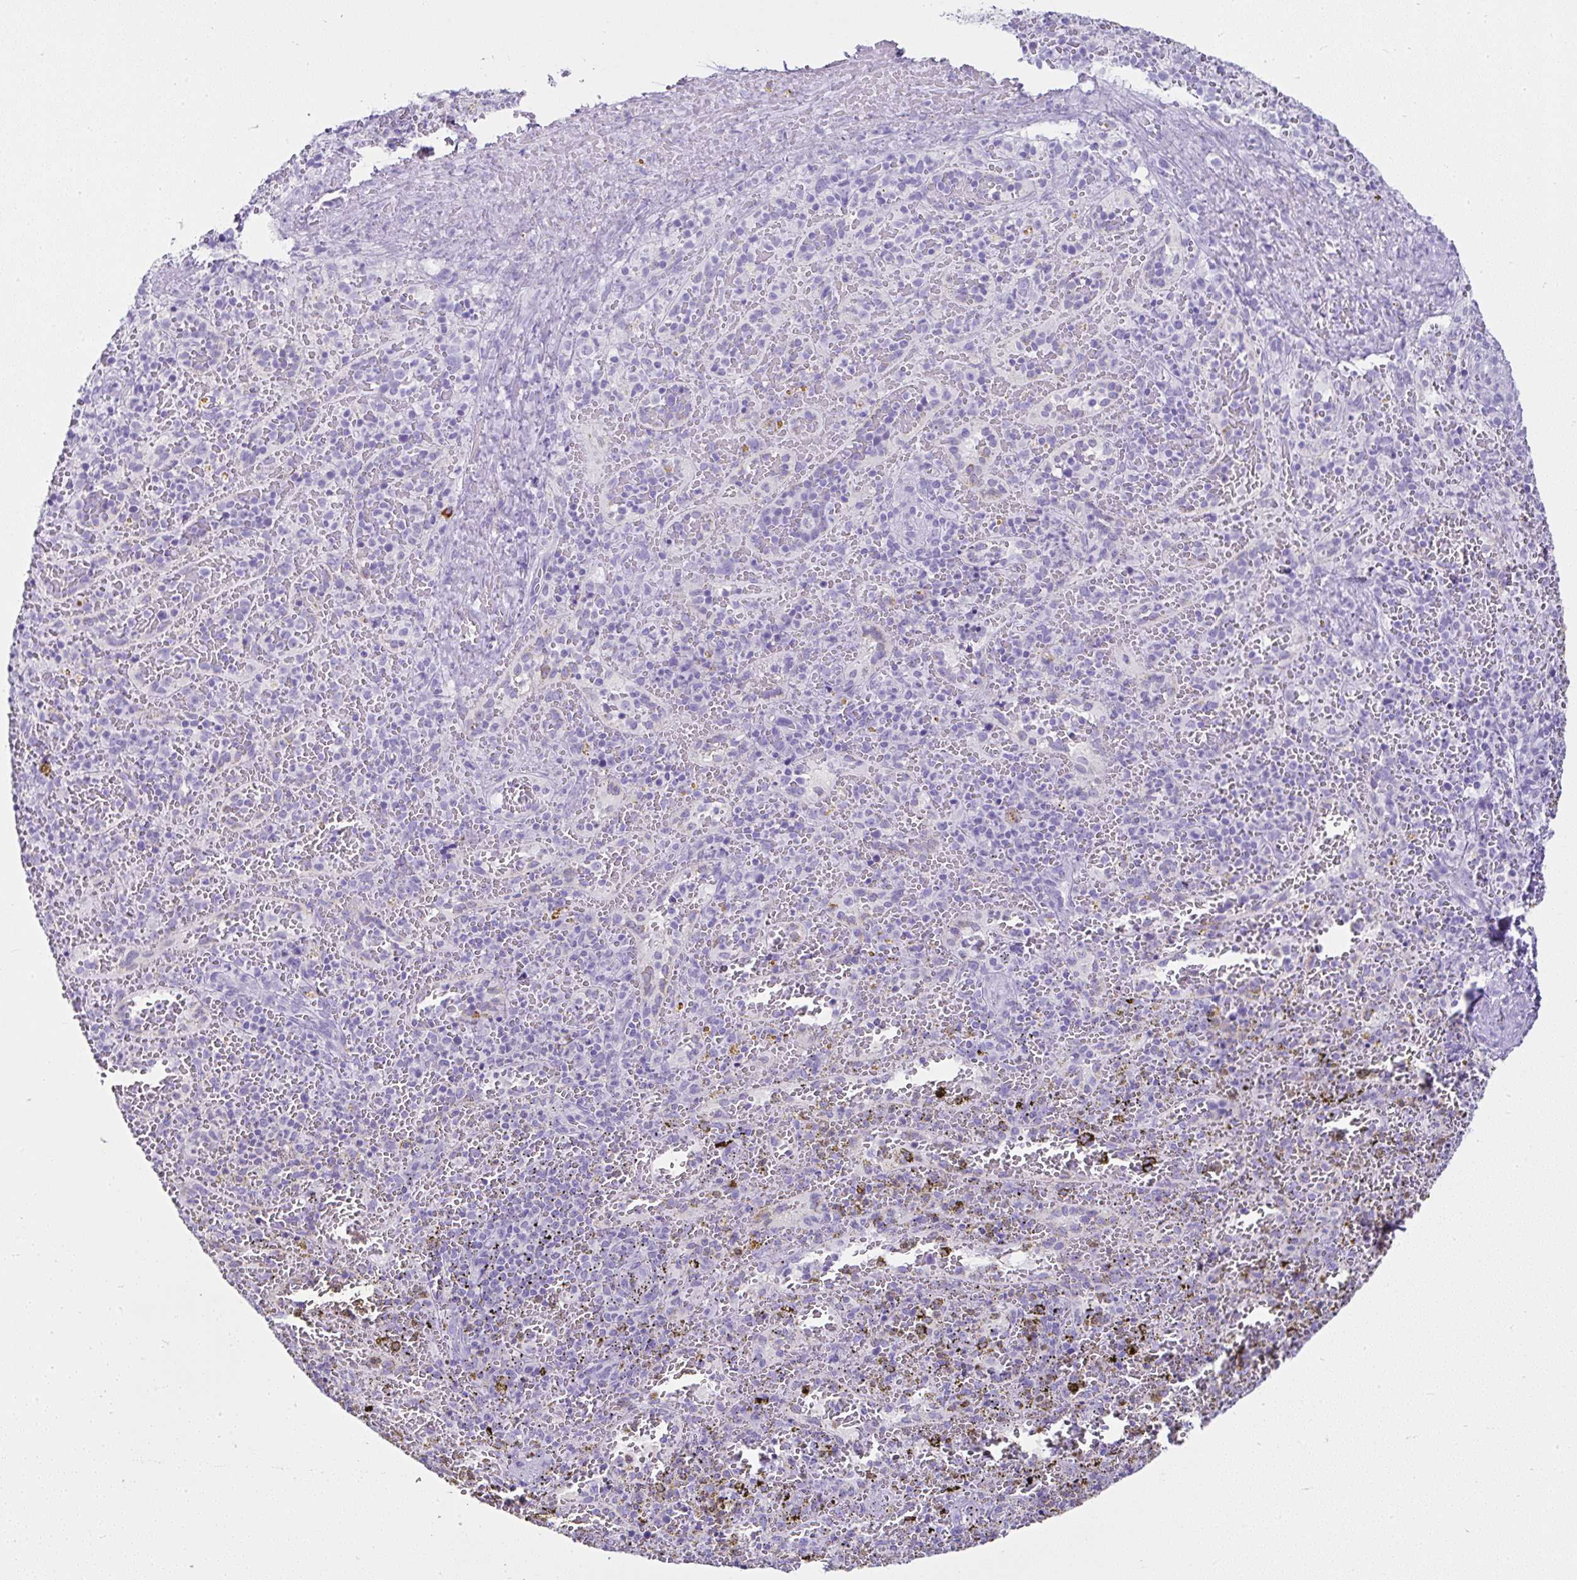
{"staining": {"intensity": "negative", "quantity": "none", "location": "none"}, "tissue": "spleen", "cell_type": "Cells in red pulp", "image_type": "normal", "snomed": [{"axis": "morphology", "description": "Normal tissue, NOS"}, {"axis": "topography", "description": "Spleen"}], "caption": "This is a histopathology image of immunohistochemistry staining of unremarkable spleen, which shows no positivity in cells in red pulp.", "gene": "SERPINB3", "patient": {"sex": "female", "age": 50}}